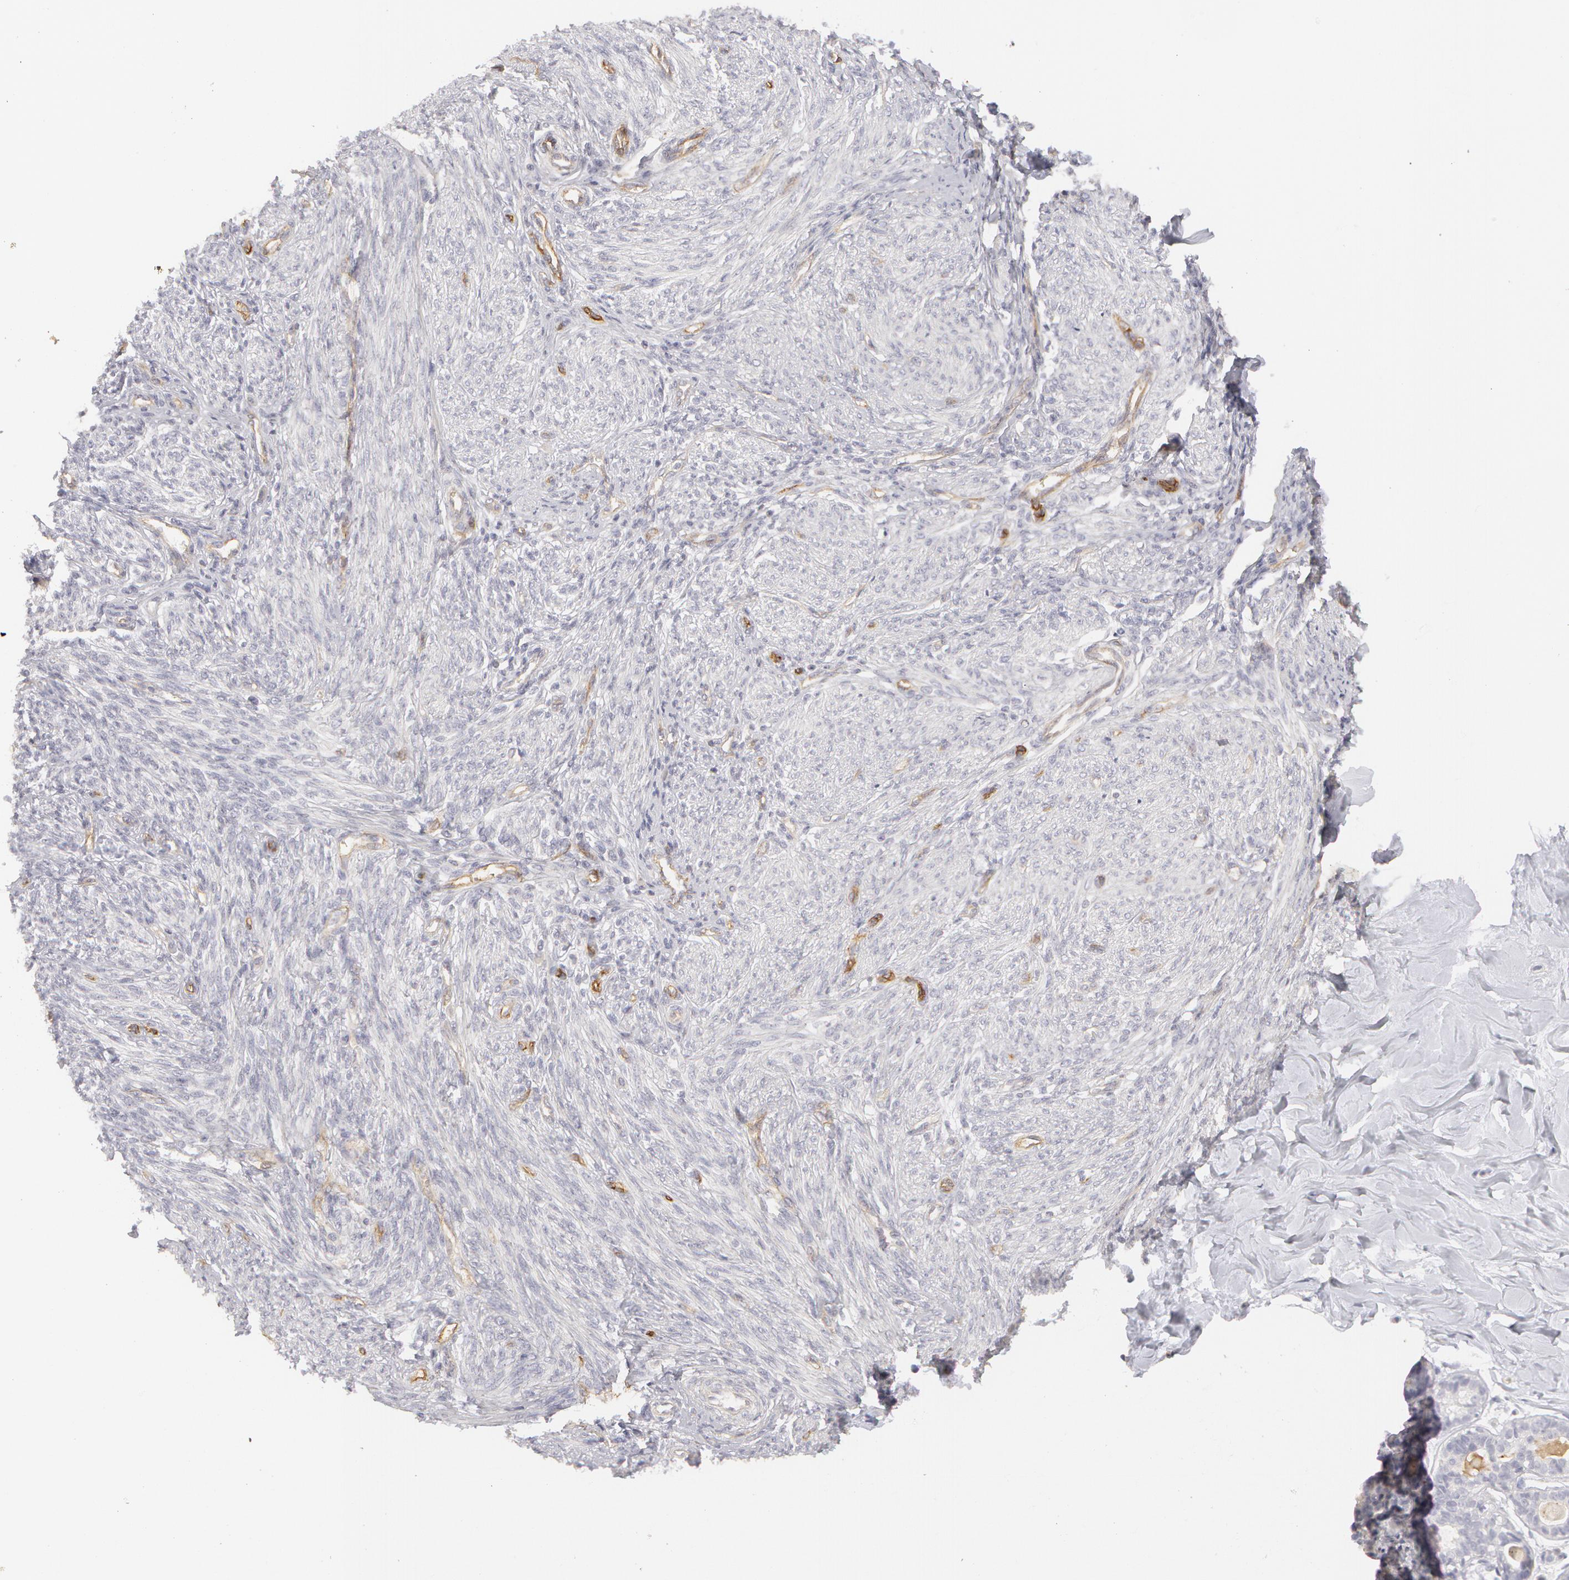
{"staining": {"intensity": "negative", "quantity": "none", "location": "none"}, "tissue": "endometrium", "cell_type": "Cells in endometrial stroma", "image_type": "normal", "snomed": [{"axis": "morphology", "description": "Normal tissue, NOS"}, {"axis": "topography", "description": "Endometrium"}], "caption": "Photomicrograph shows no significant protein positivity in cells in endometrial stroma of benign endometrium.", "gene": "ABCB1", "patient": {"sex": "female", "age": 82}}